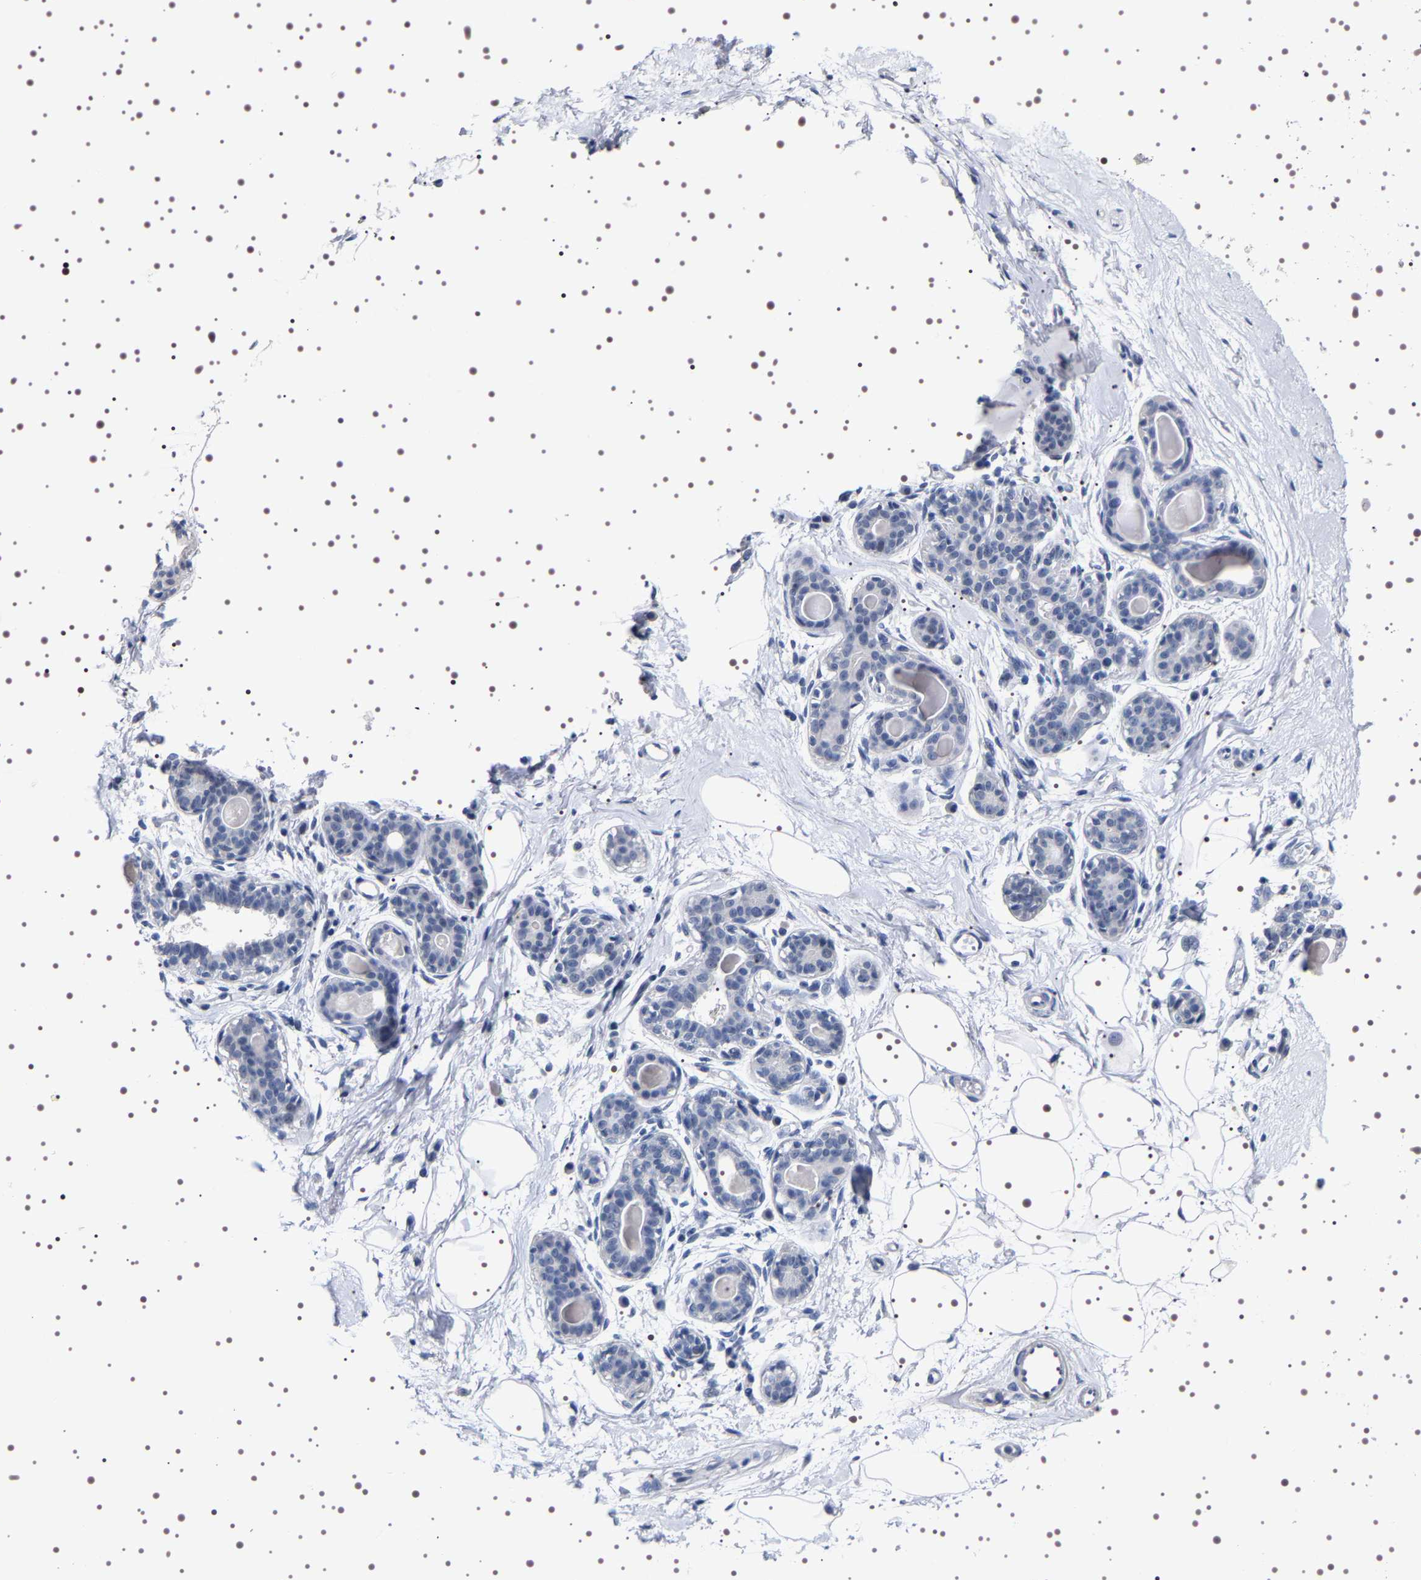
{"staining": {"intensity": "negative", "quantity": "none", "location": "none"}, "tissue": "breast", "cell_type": "Adipocytes", "image_type": "normal", "snomed": [{"axis": "morphology", "description": "Normal tissue, NOS"}, {"axis": "topography", "description": "Breast"}], "caption": "DAB immunohistochemical staining of benign breast exhibits no significant expression in adipocytes. Nuclei are stained in blue.", "gene": "UBQLN3", "patient": {"sex": "female", "age": 45}}